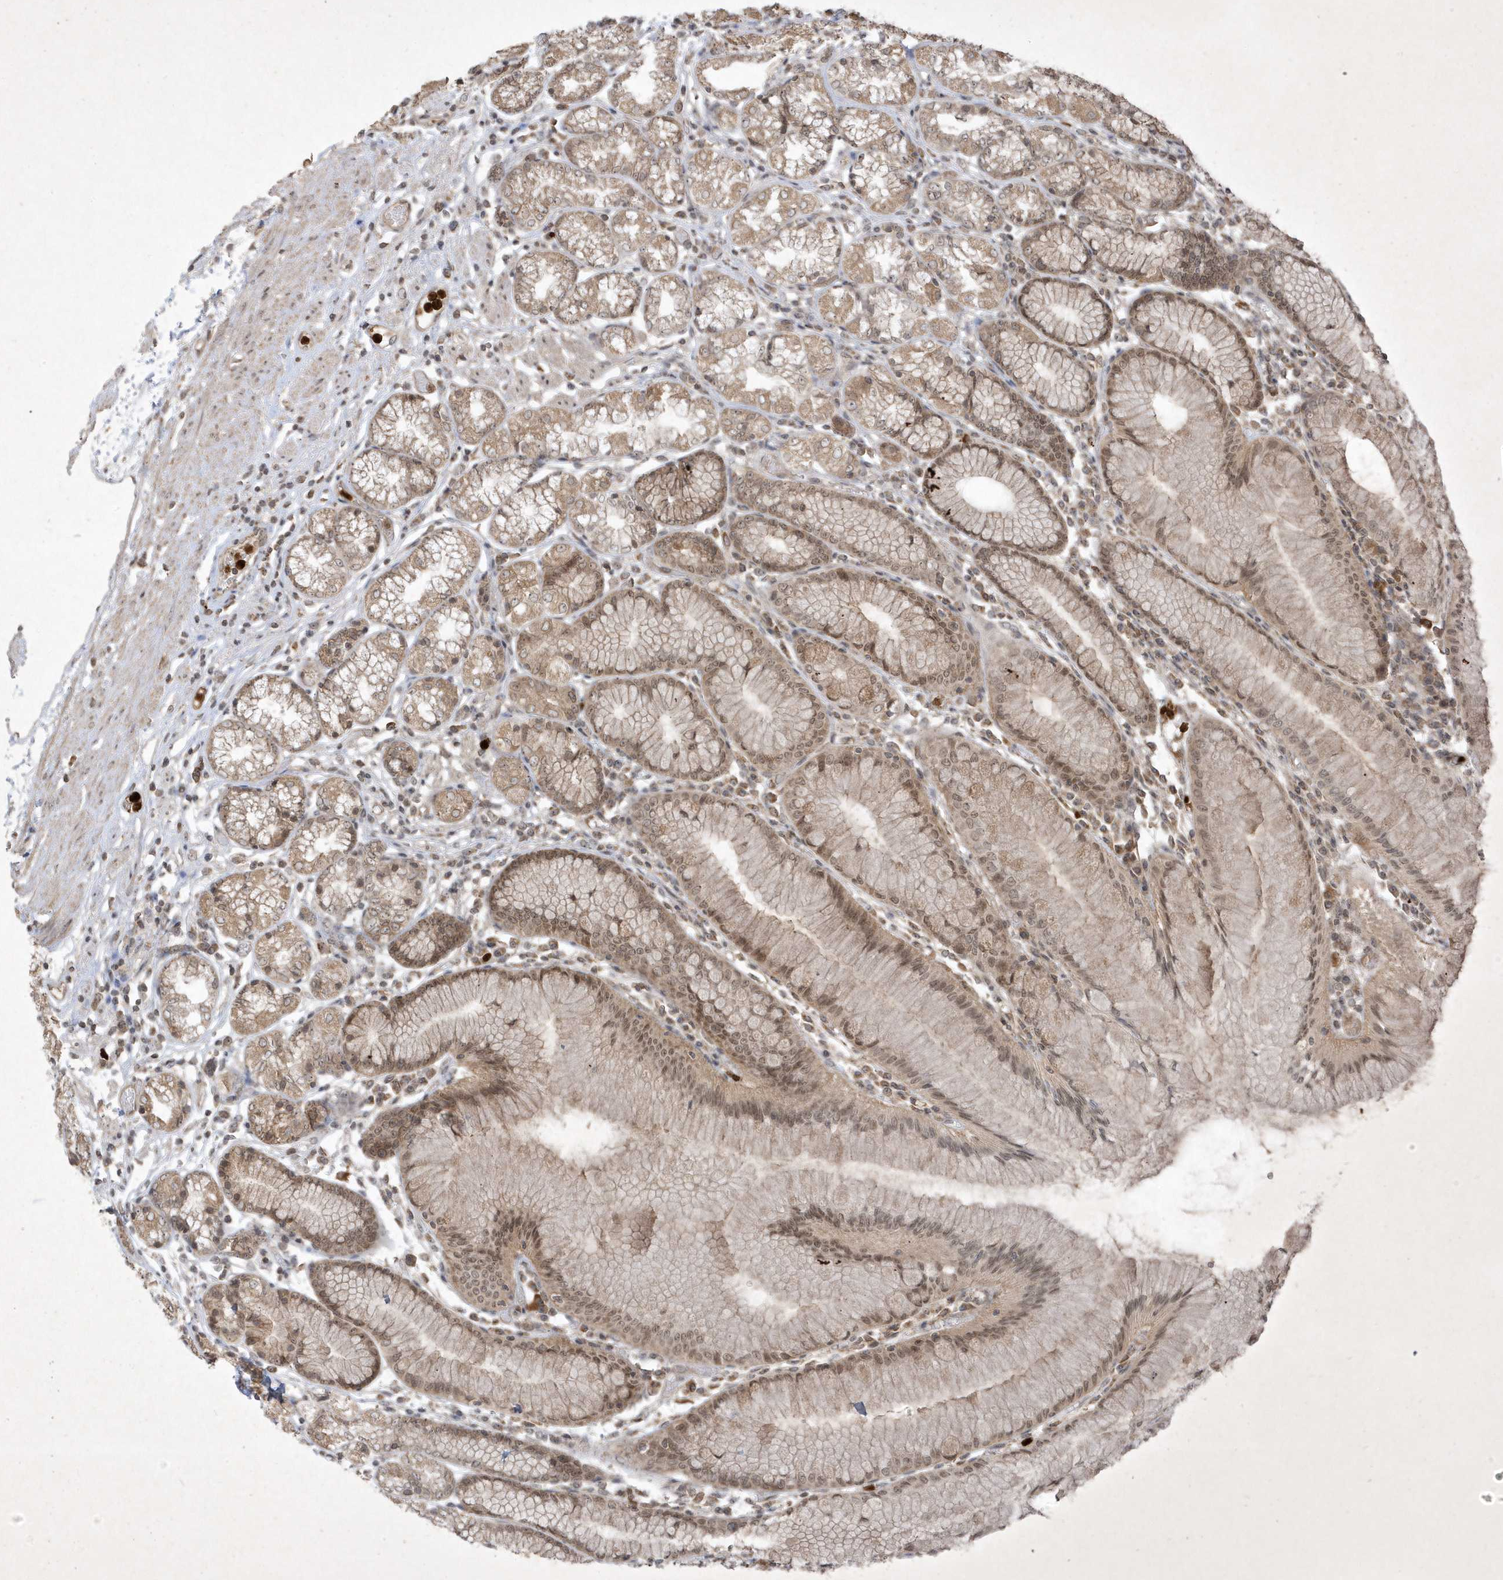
{"staining": {"intensity": "weak", "quantity": ">75%", "location": "cytoplasmic/membranous,nuclear"}, "tissue": "stomach", "cell_type": "Glandular cells", "image_type": "normal", "snomed": [{"axis": "morphology", "description": "Normal tissue, NOS"}, {"axis": "topography", "description": "Stomach"}], "caption": "A high-resolution histopathology image shows immunohistochemistry staining of benign stomach, which demonstrates weak cytoplasmic/membranous,nuclear expression in about >75% of glandular cells.", "gene": "ZNF213", "patient": {"sex": "female", "age": 57}}